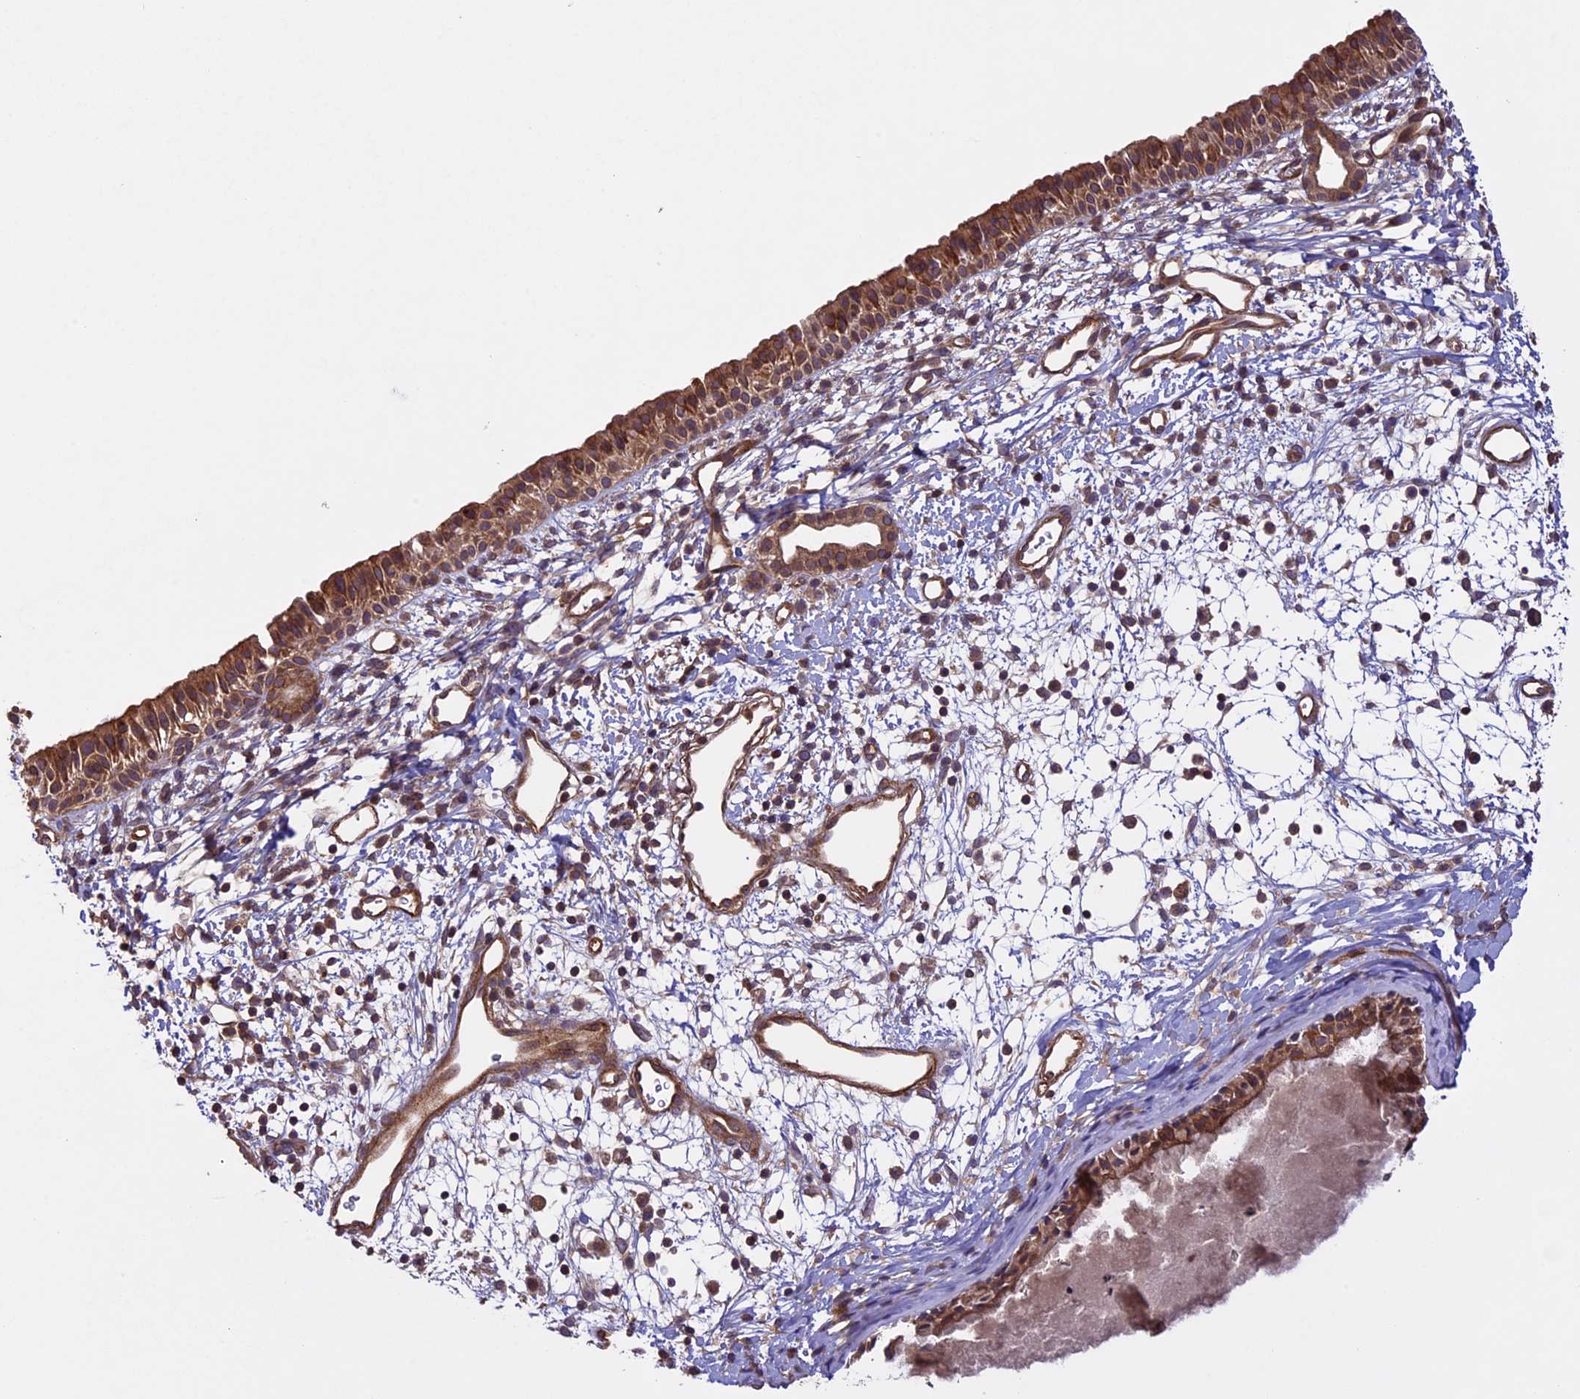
{"staining": {"intensity": "moderate", "quantity": ">75%", "location": "cytoplasmic/membranous"}, "tissue": "nasopharynx", "cell_type": "Respiratory epithelial cells", "image_type": "normal", "snomed": [{"axis": "morphology", "description": "Normal tissue, NOS"}, {"axis": "topography", "description": "Nasopharynx"}], "caption": "Protein expression analysis of benign human nasopharynx reveals moderate cytoplasmic/membranous positivity in approximately >75% of respiratory epithelial cells. The staining is performed using DAB brown chromogen to label protein expression. The nuclei are counter-stained blue using hematoxylin.", "gene": "CCDC125", "patient": {"sex": "male", "age": 22}}